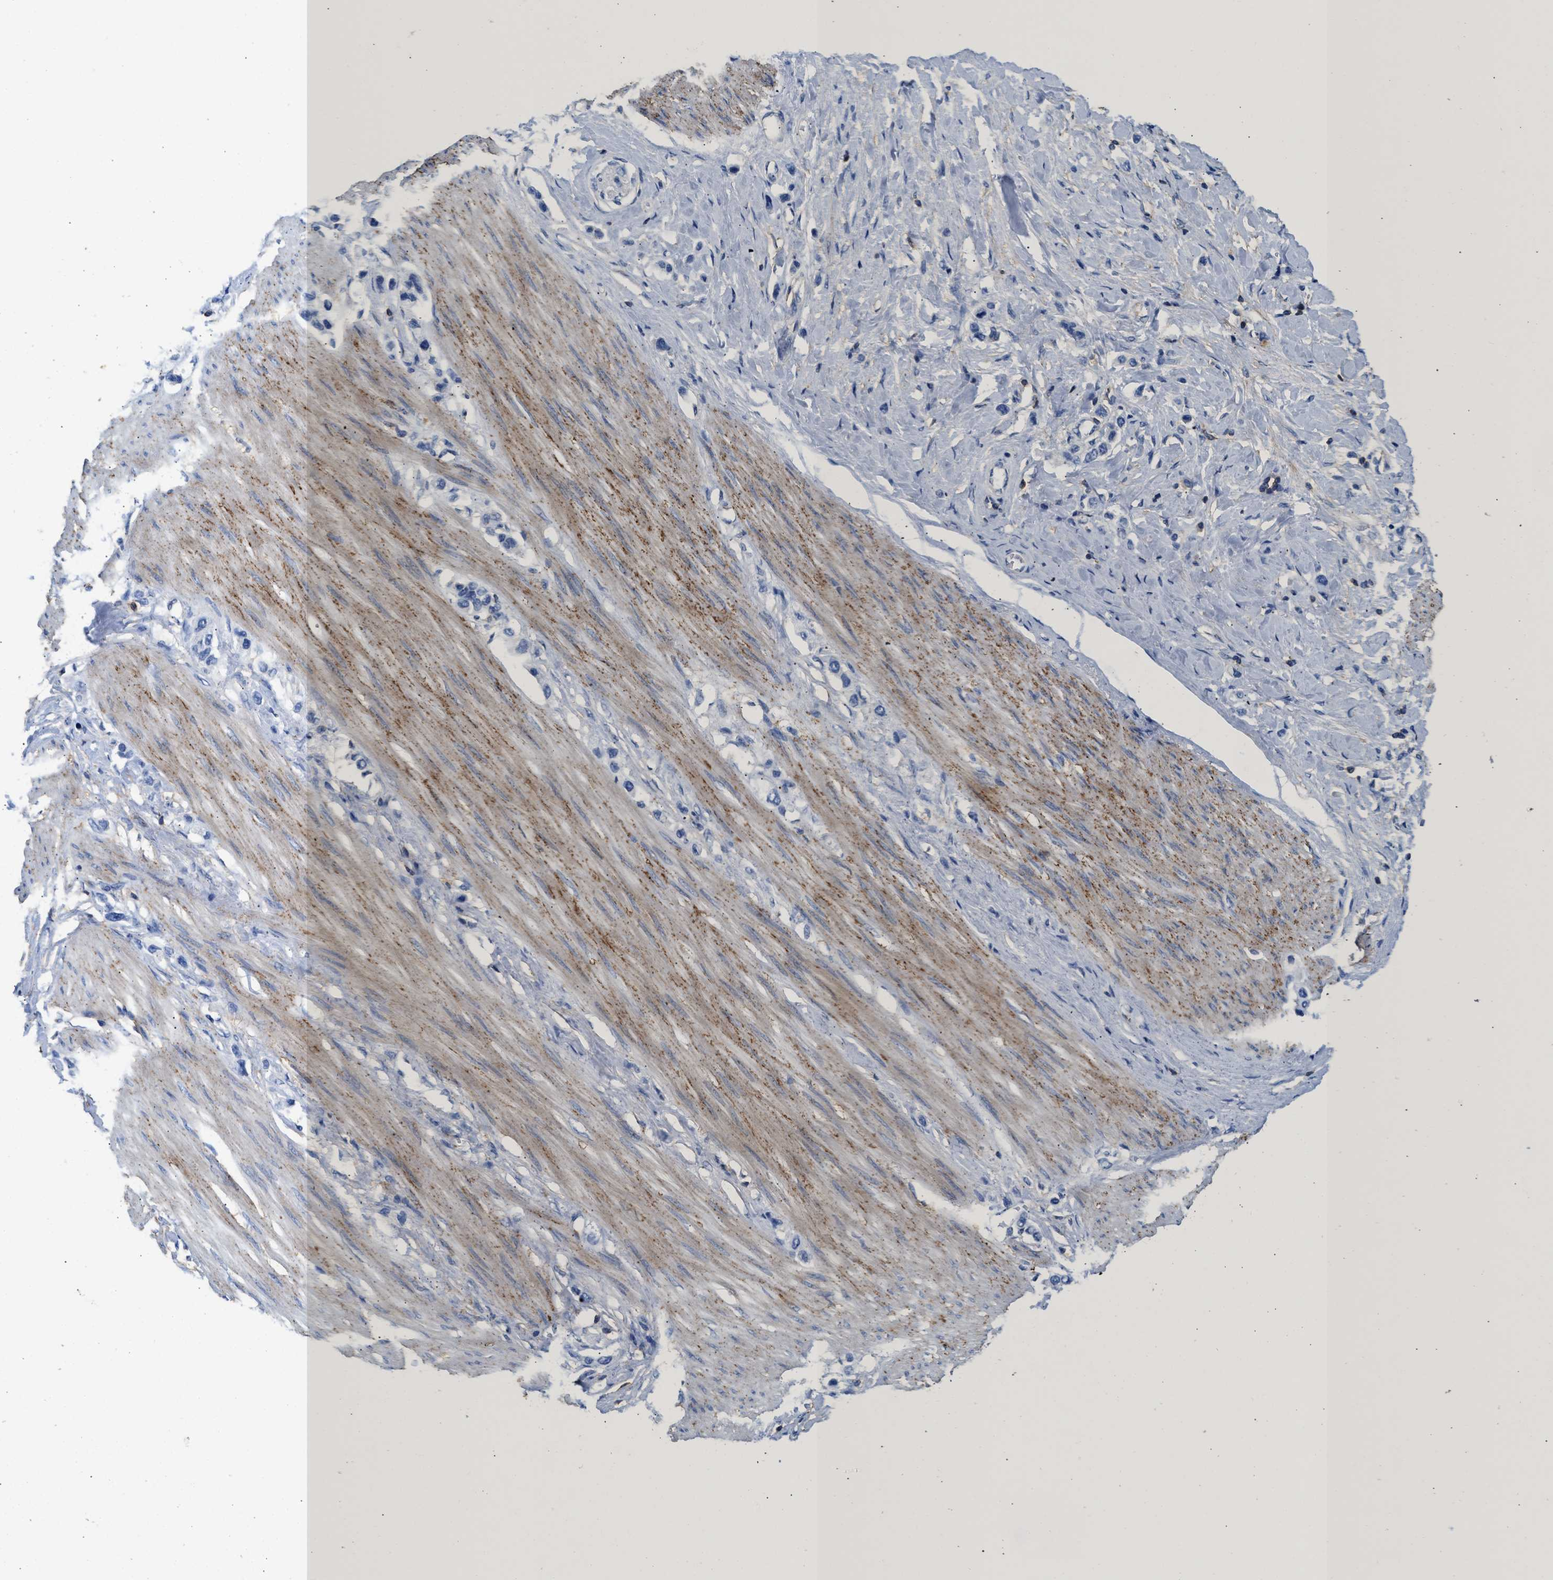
{"staining": {"intensity": "negative", "quantity": "none", "location": "none"}, "tissue": "stomach cancer", "cell_type": "Tumor cells", "image_type": "cancer", "snomed": [{"axis": "morphology", "description": "Adenocarcinoma, NOS"}, {"axis": "topography", "description": "Stomach"}], "caption": "Immunohistochemical staining of stomach cancer (adenocarcinoma) exhibits no significant expression in tumor cells.", "gene": "KCNQ4", "patient": {"sex": "female", "age": 65}}